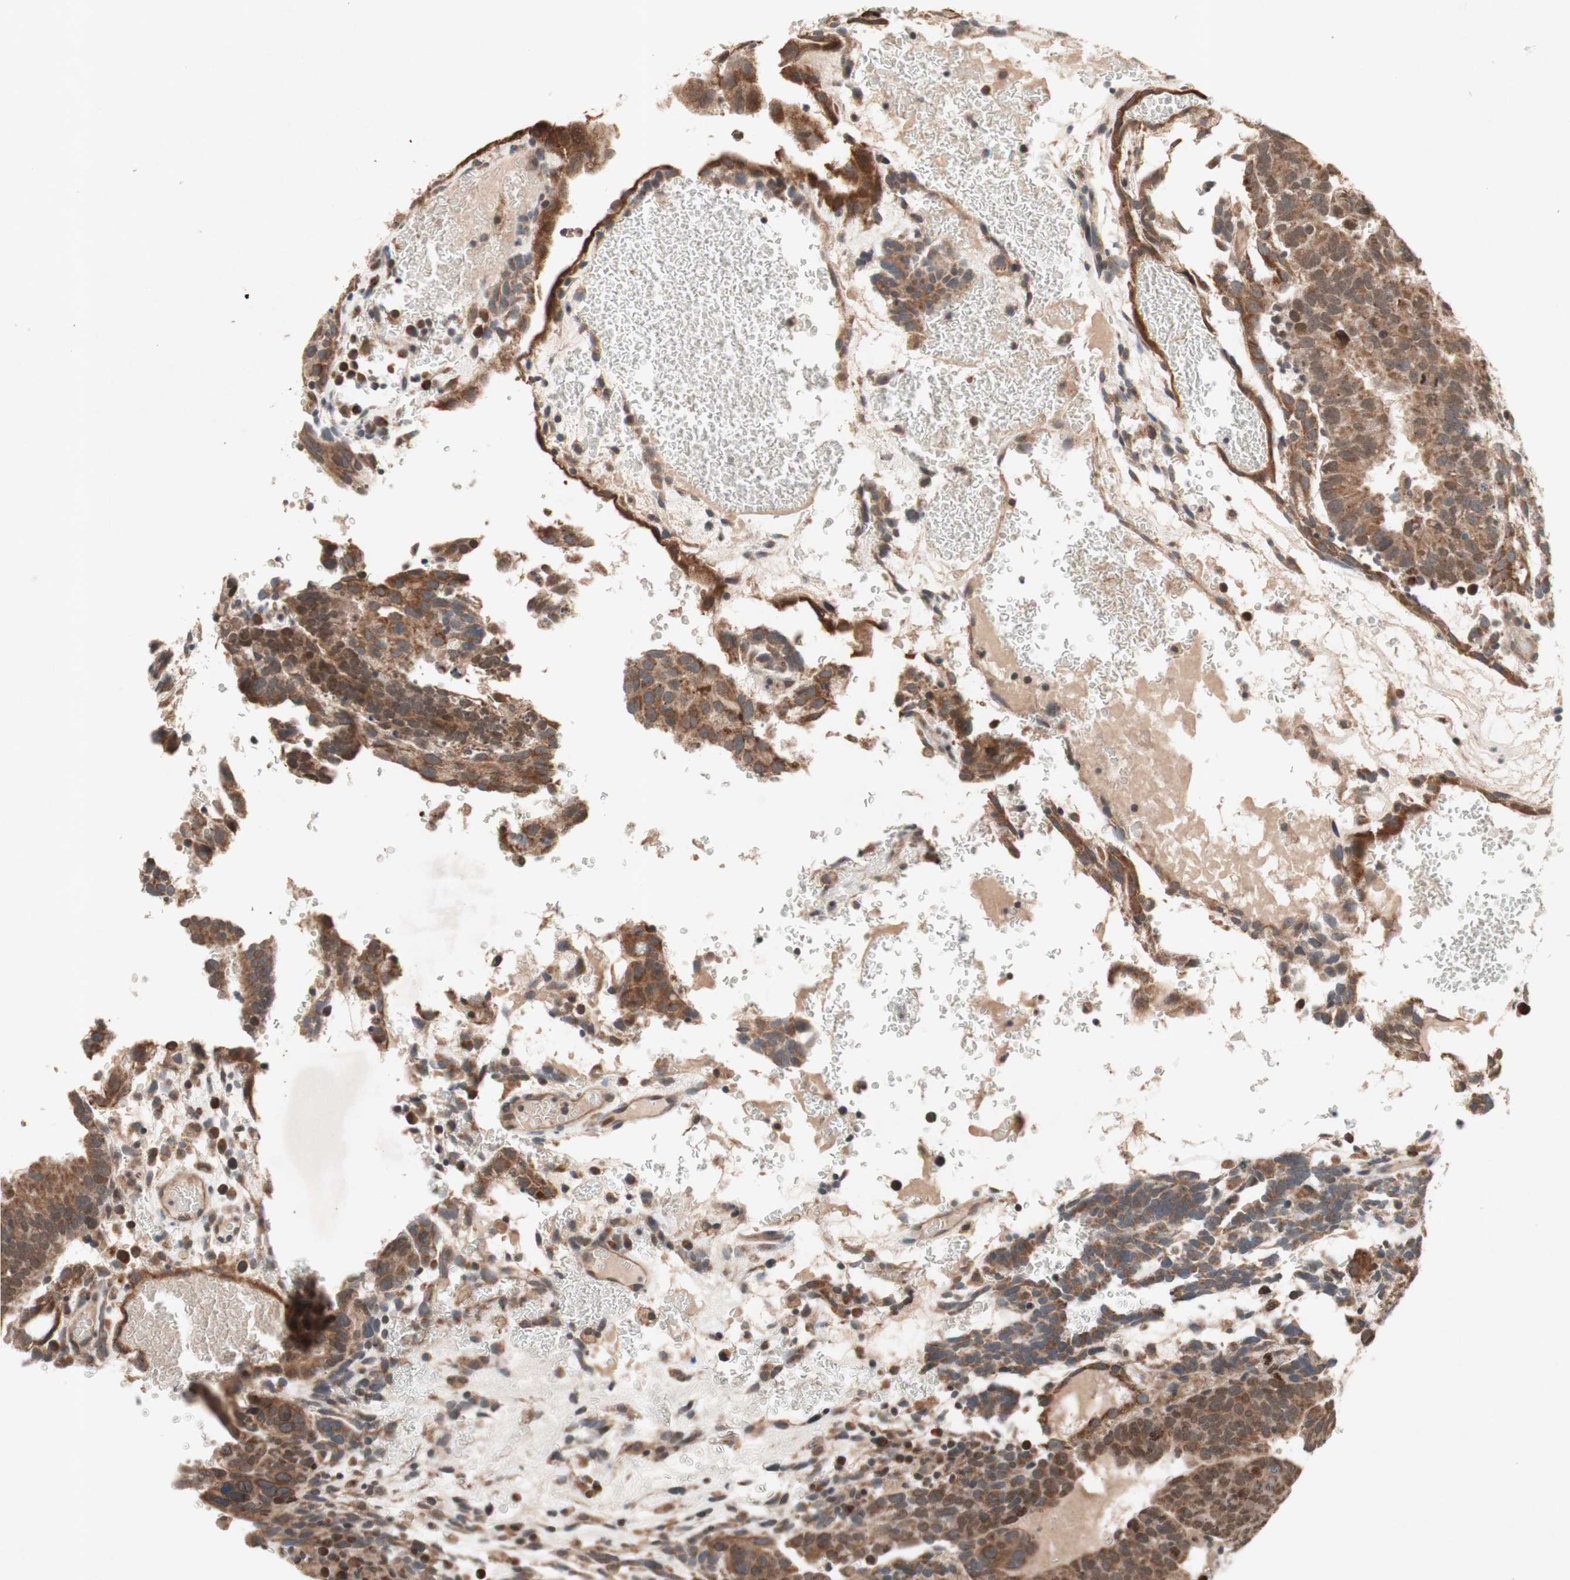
{"staining": {"intensity": "moderate", "quantity": ">75%", "location": "cytoplasmic/membranous"}, "tissue": "testis cancer", "cell_type": "Tumor cells", "image_type": "cancer", "snomed": [{"axis": "morphology", "description": "Seminoma, NOS"}, {"axis": "morphology", "description": "Carcinoma, Embryonal, NOS"}, {"axis": "topography", "description": "Testis"}], "caption": "Moderate cytoplasmic/membranous positivity is appreciated in approximately >75% of tumor cells in testis cancer (seminoma).", "gene": "DDOST", "patient": {"sex": "male", "age": 52}}